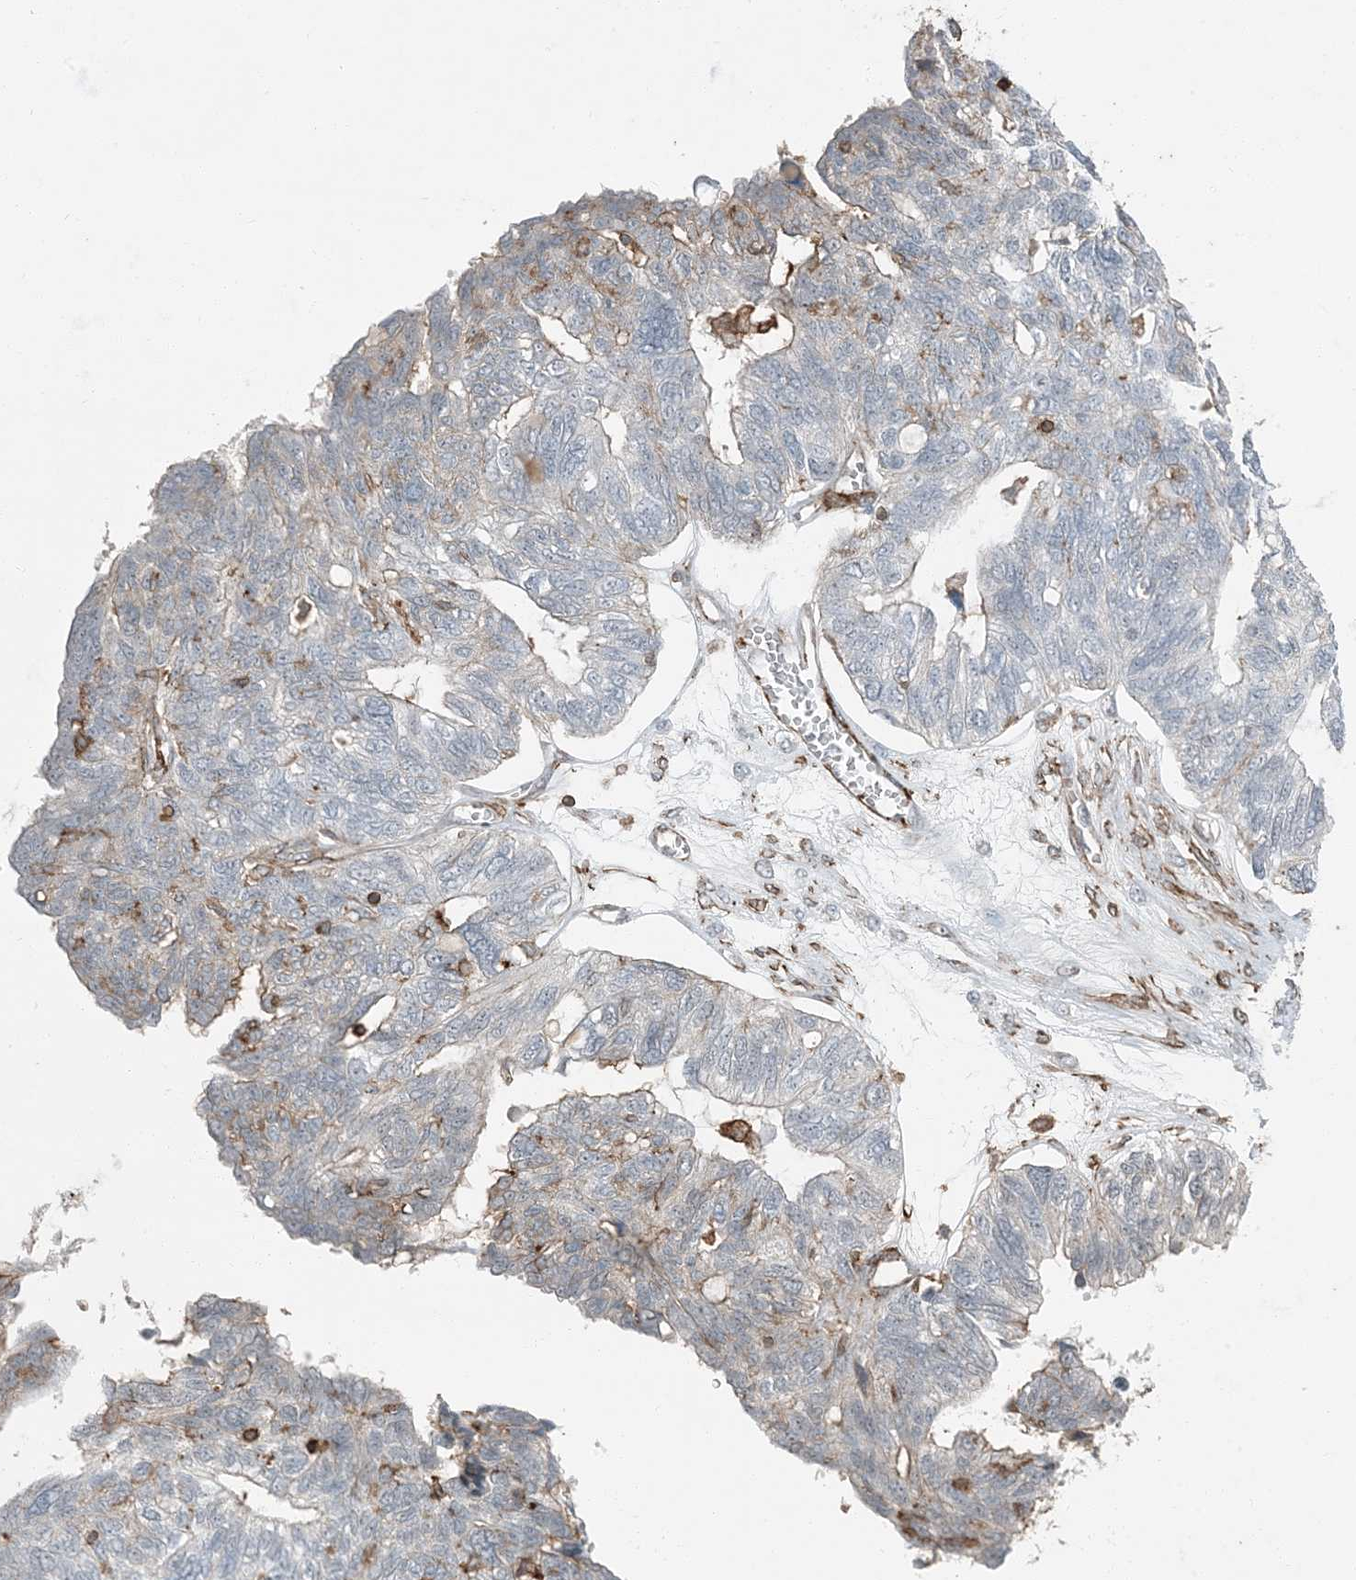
{"staining": {"intensity": "negative", "quantity": "none", "location": "none"}, "tissue": "ovarian cancer", "cell_type": "Tumor cells", "image_type": "cancer", "snomed": [{"axis": "morphology", "description": "Cystadenocarcinoma, serous, NOS"}, {"axis": "topography", "description": "Ovary"}], "caption": "DAB immunohistochemical staining of serous cystadenocarcinoma (ovarian) exhibits no significant expression in tumor cells. (DAB immunohistochemistry (IHC) visualized using brightfield microscopy, high magnification).", "gene": "APOBEC3C", "patient": {"sex": "female", "age": 79}}